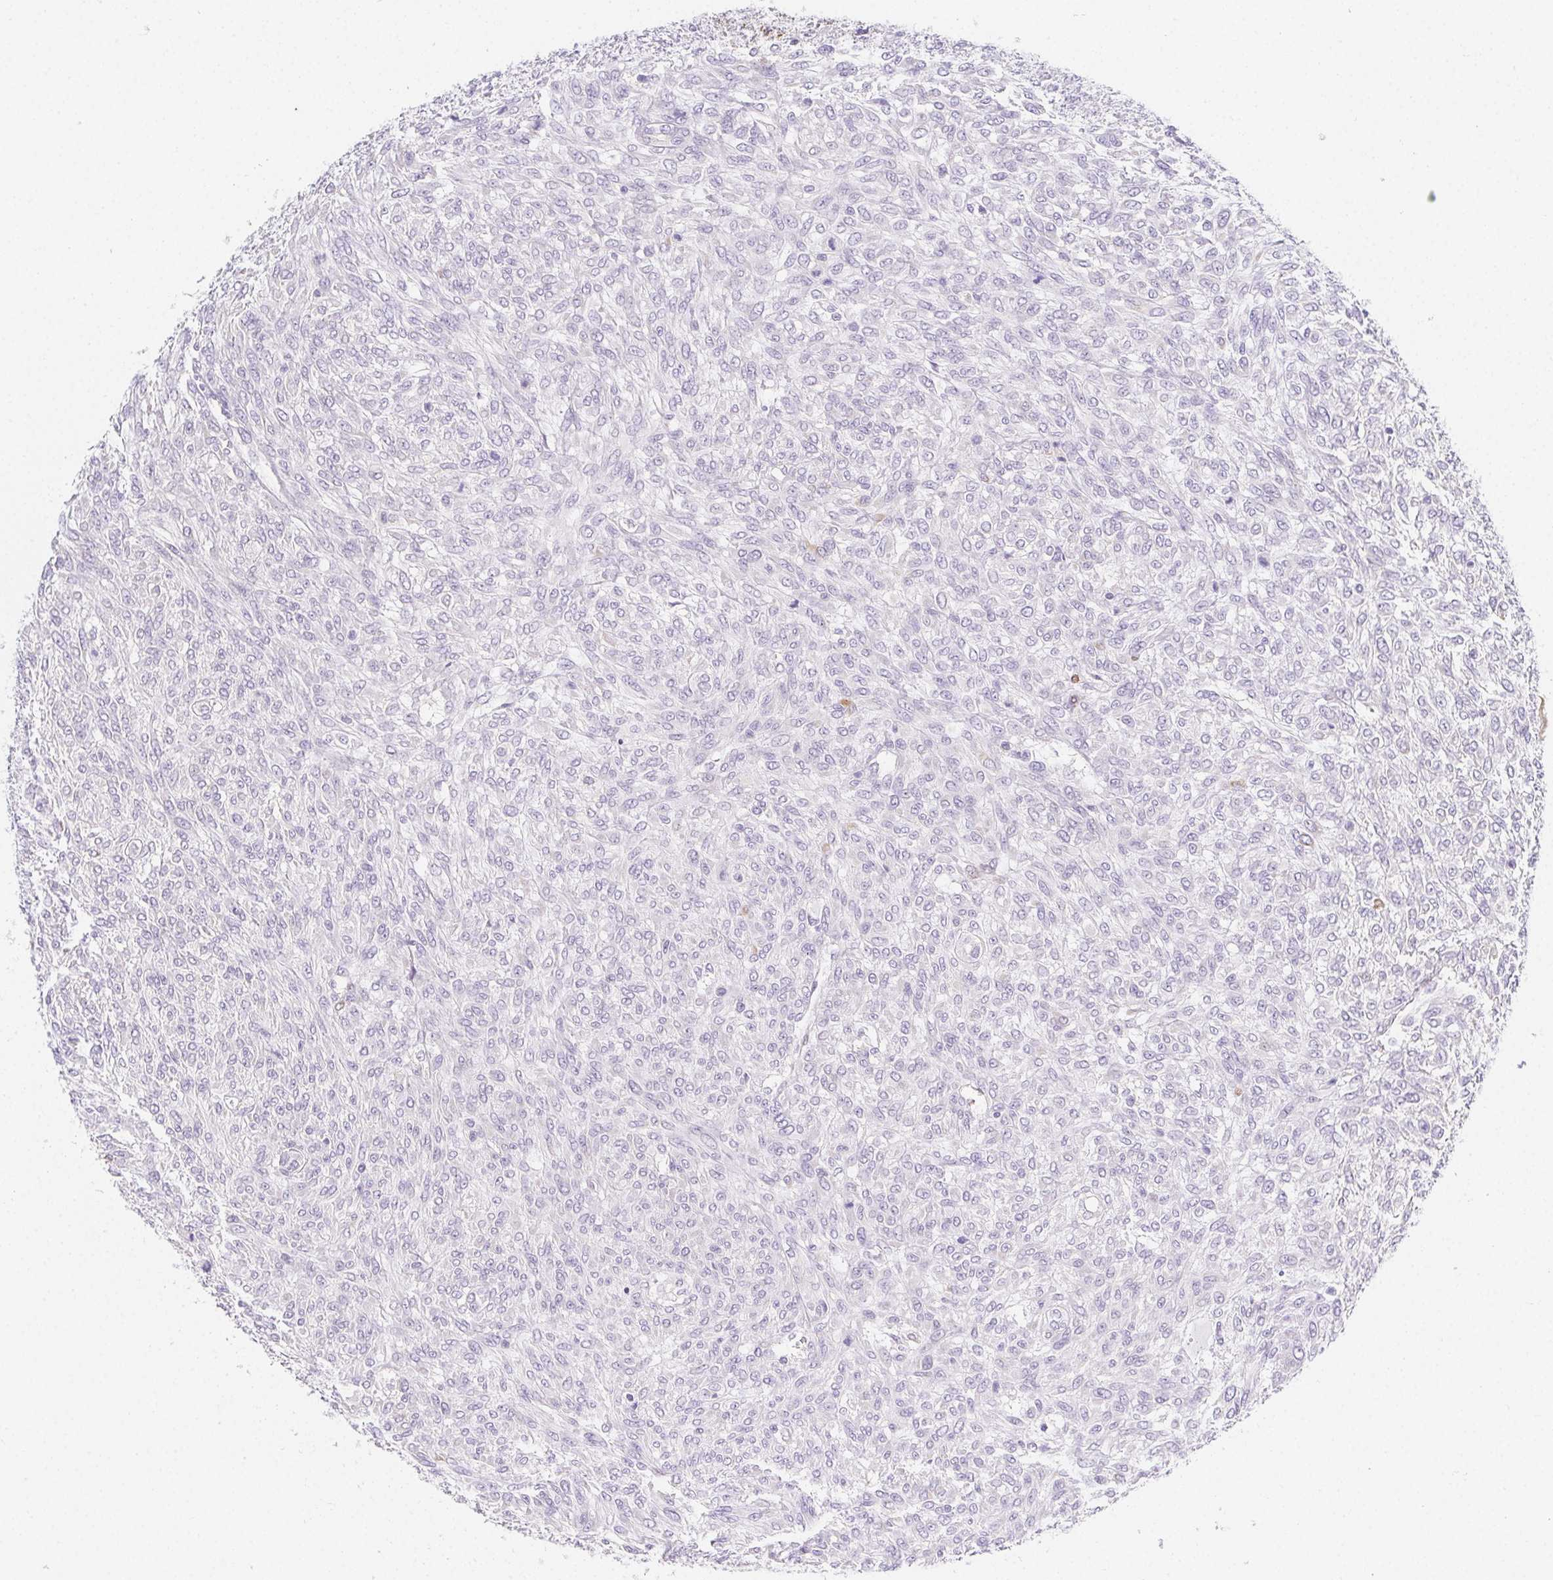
{"staining": {"intensity": "negative", "quantity": "none", "location": "none"}, "tissue": "renal cancer", "cell_type": "Tumor cells", "image_type": "cancer", "snomed": [{"axis": "morphology", "description": "Adenocarcinoma, NOS"}, {"axis": "topography", "description": "Kidney"}], "caption": "An image of human adenocarcinoma (renal) is negative for staining in tumor cells.", "gene": "HRC", "patient": {"sex": "male", "age": 58}}